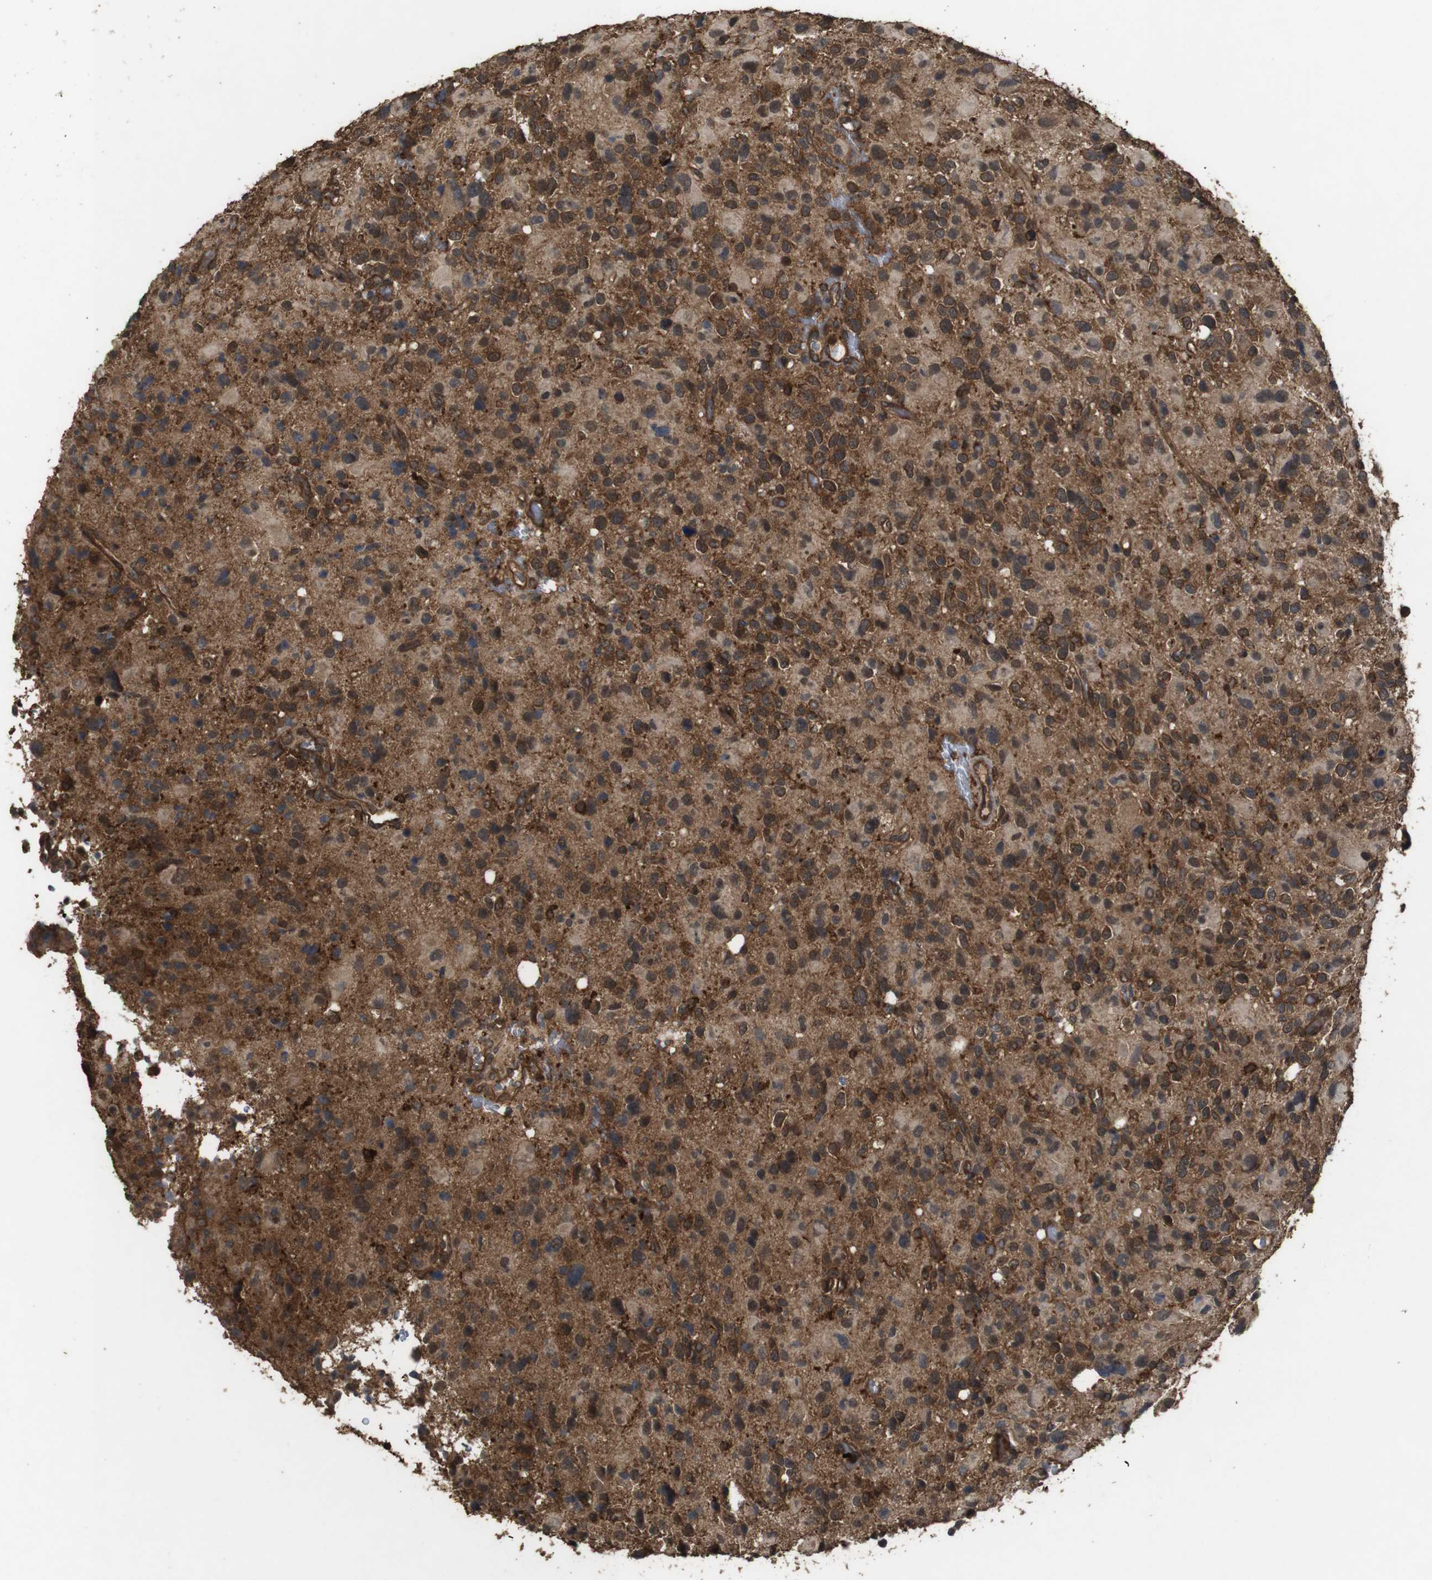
{"staining": {"intensity": "strong", "quantity": "25%-75%", "location": "cytoplasmic/membranous"}, "tissue": "glioma", "cell_type": "Tumor cells", "image_type": "cancer", "snomed": [{"axis": "morphology", "description": "Glioma, malignant, High grade"}, {"axis": "topography", "description": "Brain"}], "caption": "Brown immunohistochemical staining in malignant glioma (high-grade) exhibits strong cytoplasmic/membranous expression in approximately 25%-75% of tumor cells. The staining was performed using DAB (3,3'-diaminobenzidine) to visualize the protein expression in brown, while the nuclei were stained in blue with hematoxylin (Magnification: 20x).", "gene": "BAG4", "patient": {"sex": "male", "age": 48}}